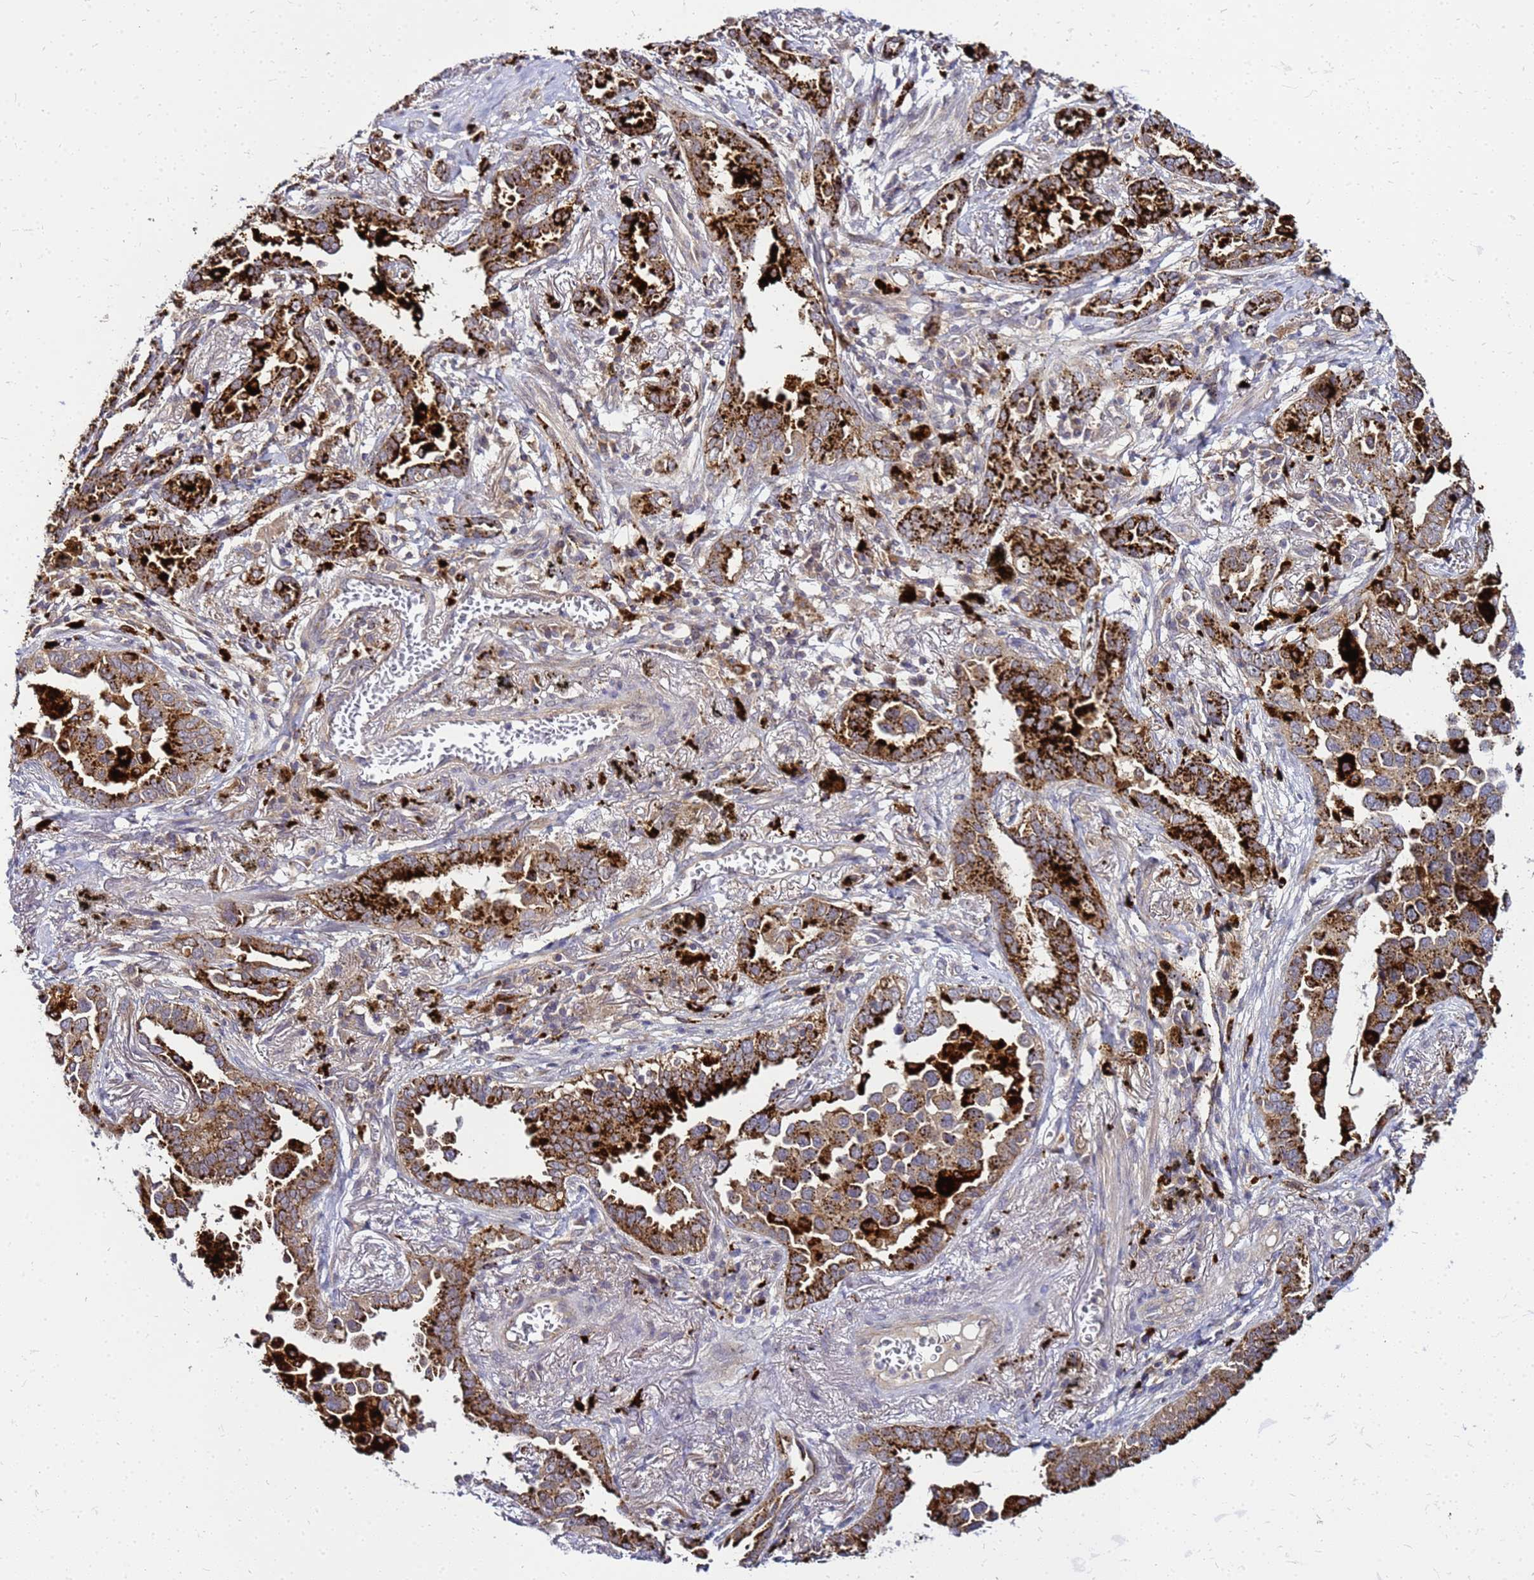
{"staining": {"intensity": "strong", "quantity": ">75%", "location": "cytoplasmic/membranous"}, "tissue": "lung cancer", "cell_type": "Tumor cells", "image_type": "cancer", "snomed": [{"axis": "morphology", "description": "Adenocarcinoma, NOS"}, {"axis": "topography", "description": "Lung"}], "caption": "Strong cytoplasmic/membranous protein positivity is present in about >75% of tumor cells in lung cancer (adenocarcinoma). The staining is performed using DAB (3,3'-diaminobenzidine) brown chromogen to label protein expression. The nuclei are counter-stained blue using hematoxylin.", "gene": "SAT1", "patient": {"sex": "male", "age": 67}}